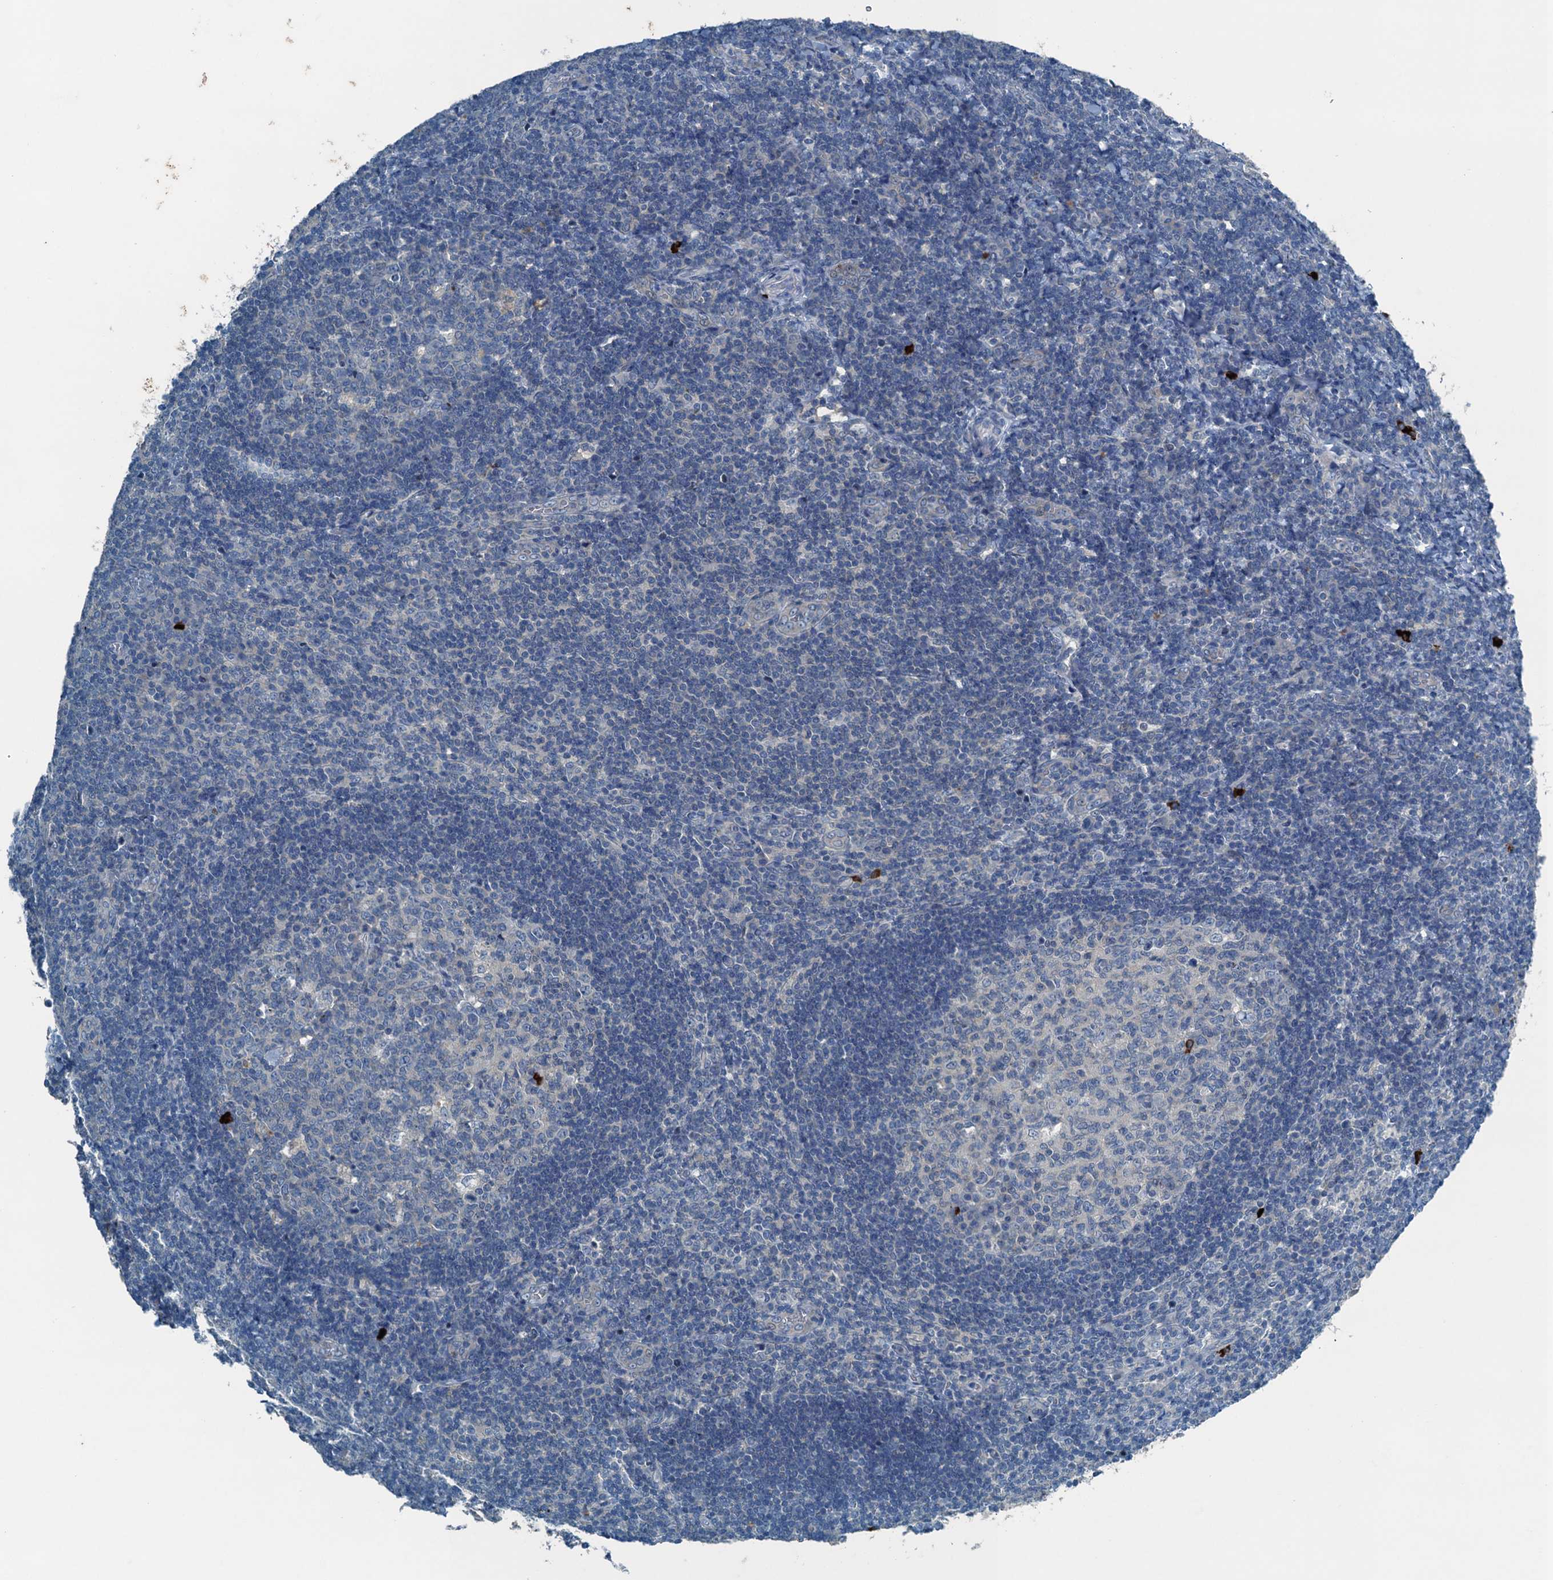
{"staining": {"intensity": "negative", "quantity": "none", "location": "none"}, "tissue": "tonsil", "cell_type": "Germinal center cells", "image_type": "normal", "snomed": [{"axis": "morphology", "description": "Normal tissue, NOS"}, {"axis": "topography", "description": "Tonsil"}], "caption": "A high-resolution photomicrograph shows immunohistochemistry staining of unremarkable tonsil, which exhibits no significant positivity in germinal center cells. (DAB (3,3'-diaminobenzidine) IHC with hematoxylin counter stain).", "gene": "CBLIF", "patient": {"sex": "male", "age": 17}}